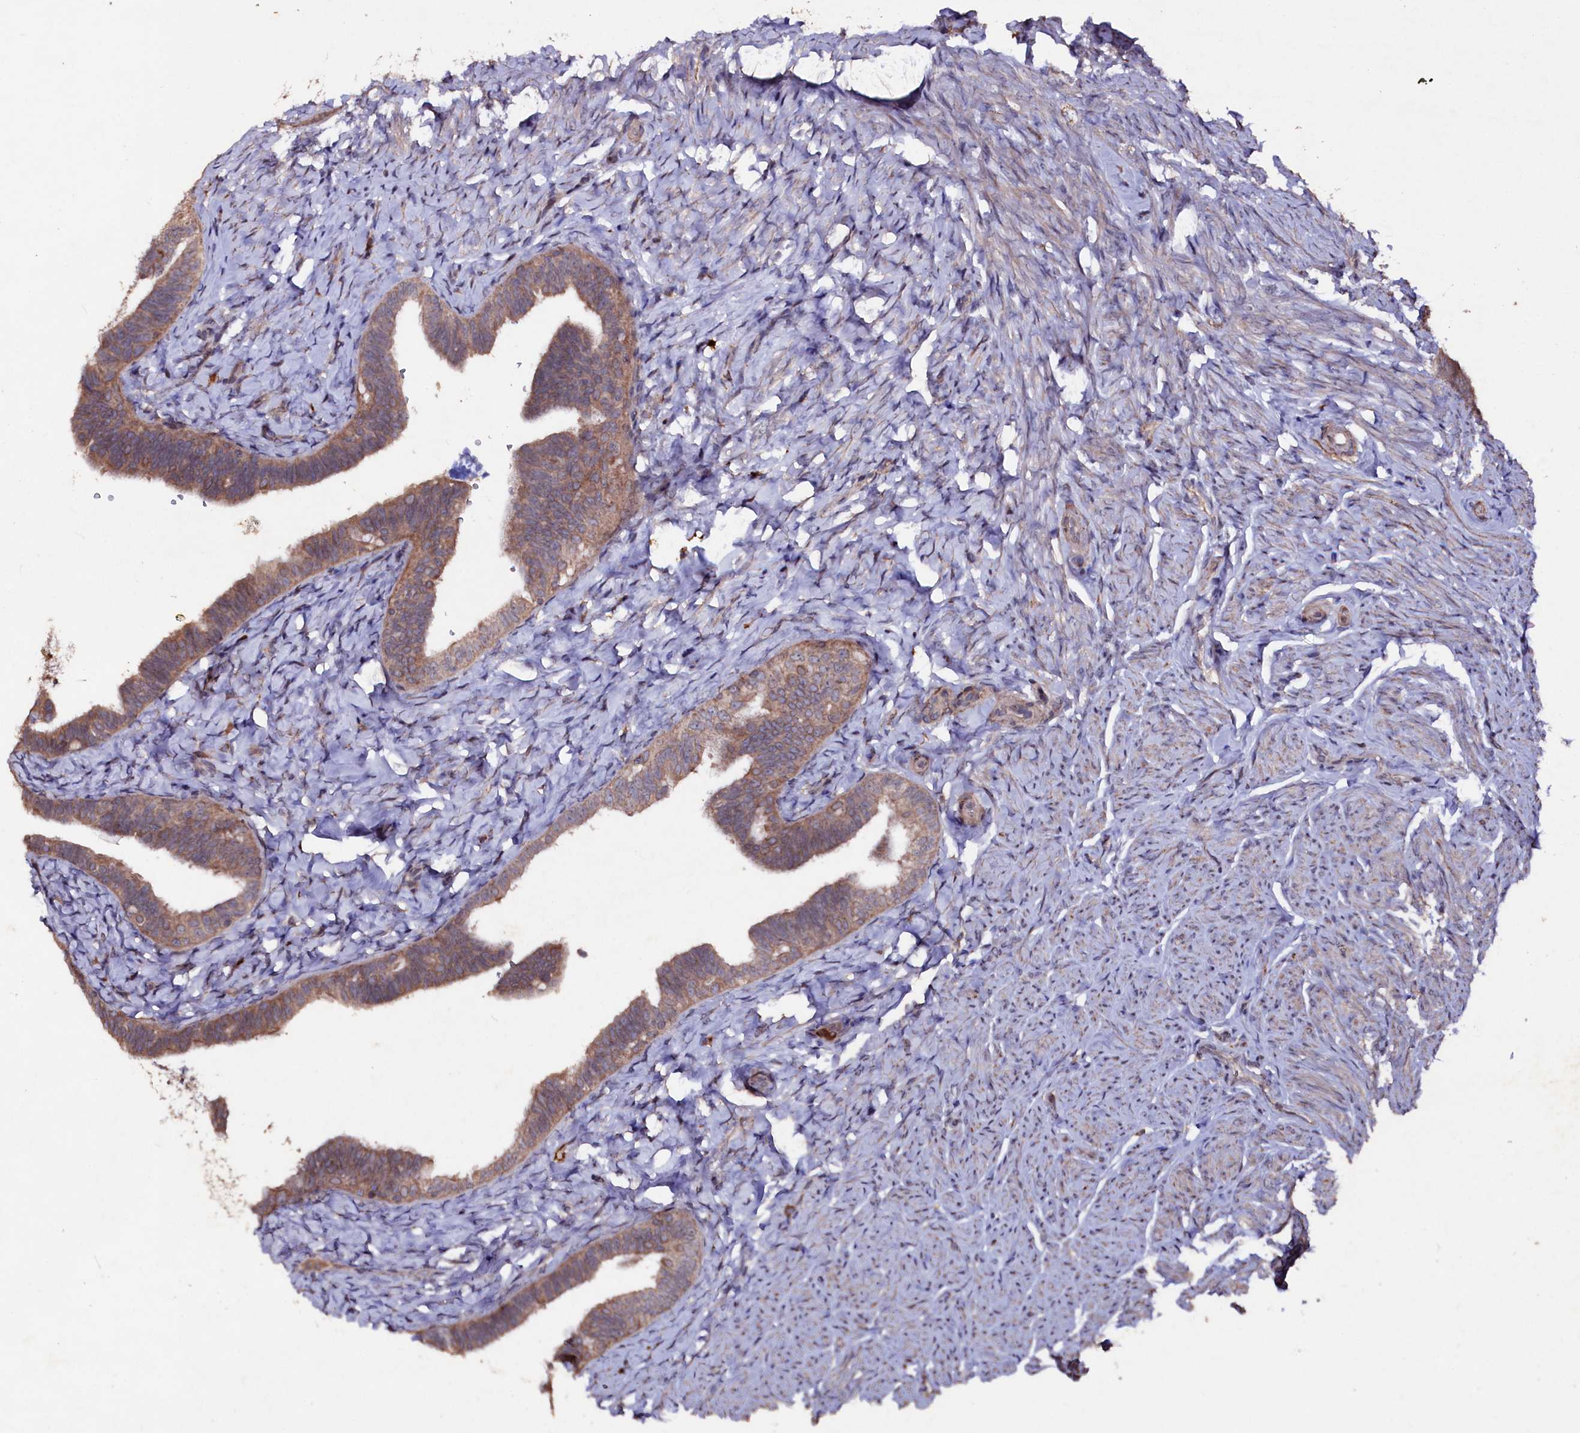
{"staining": {"intensity": "moderate", "quantity": ">75%", "location": "cytoplasmic/membranous"}, "tissue": "fallopian tube", "cell_type": "Glandular cells", "image_type": "normal", "snomed": [{"axis": "morphology", "description": "Normal tissue, NOS"}, {"axis": "topography", "description": "Fallopian tube"}], "caption": "A brown stain labels moderate cytoplasmic/membranous expression of a protein in glandular cells of unremarkable fallopian tube.", "gene": "MYO1H", "patient": {"sex": "female", "age": 39}}